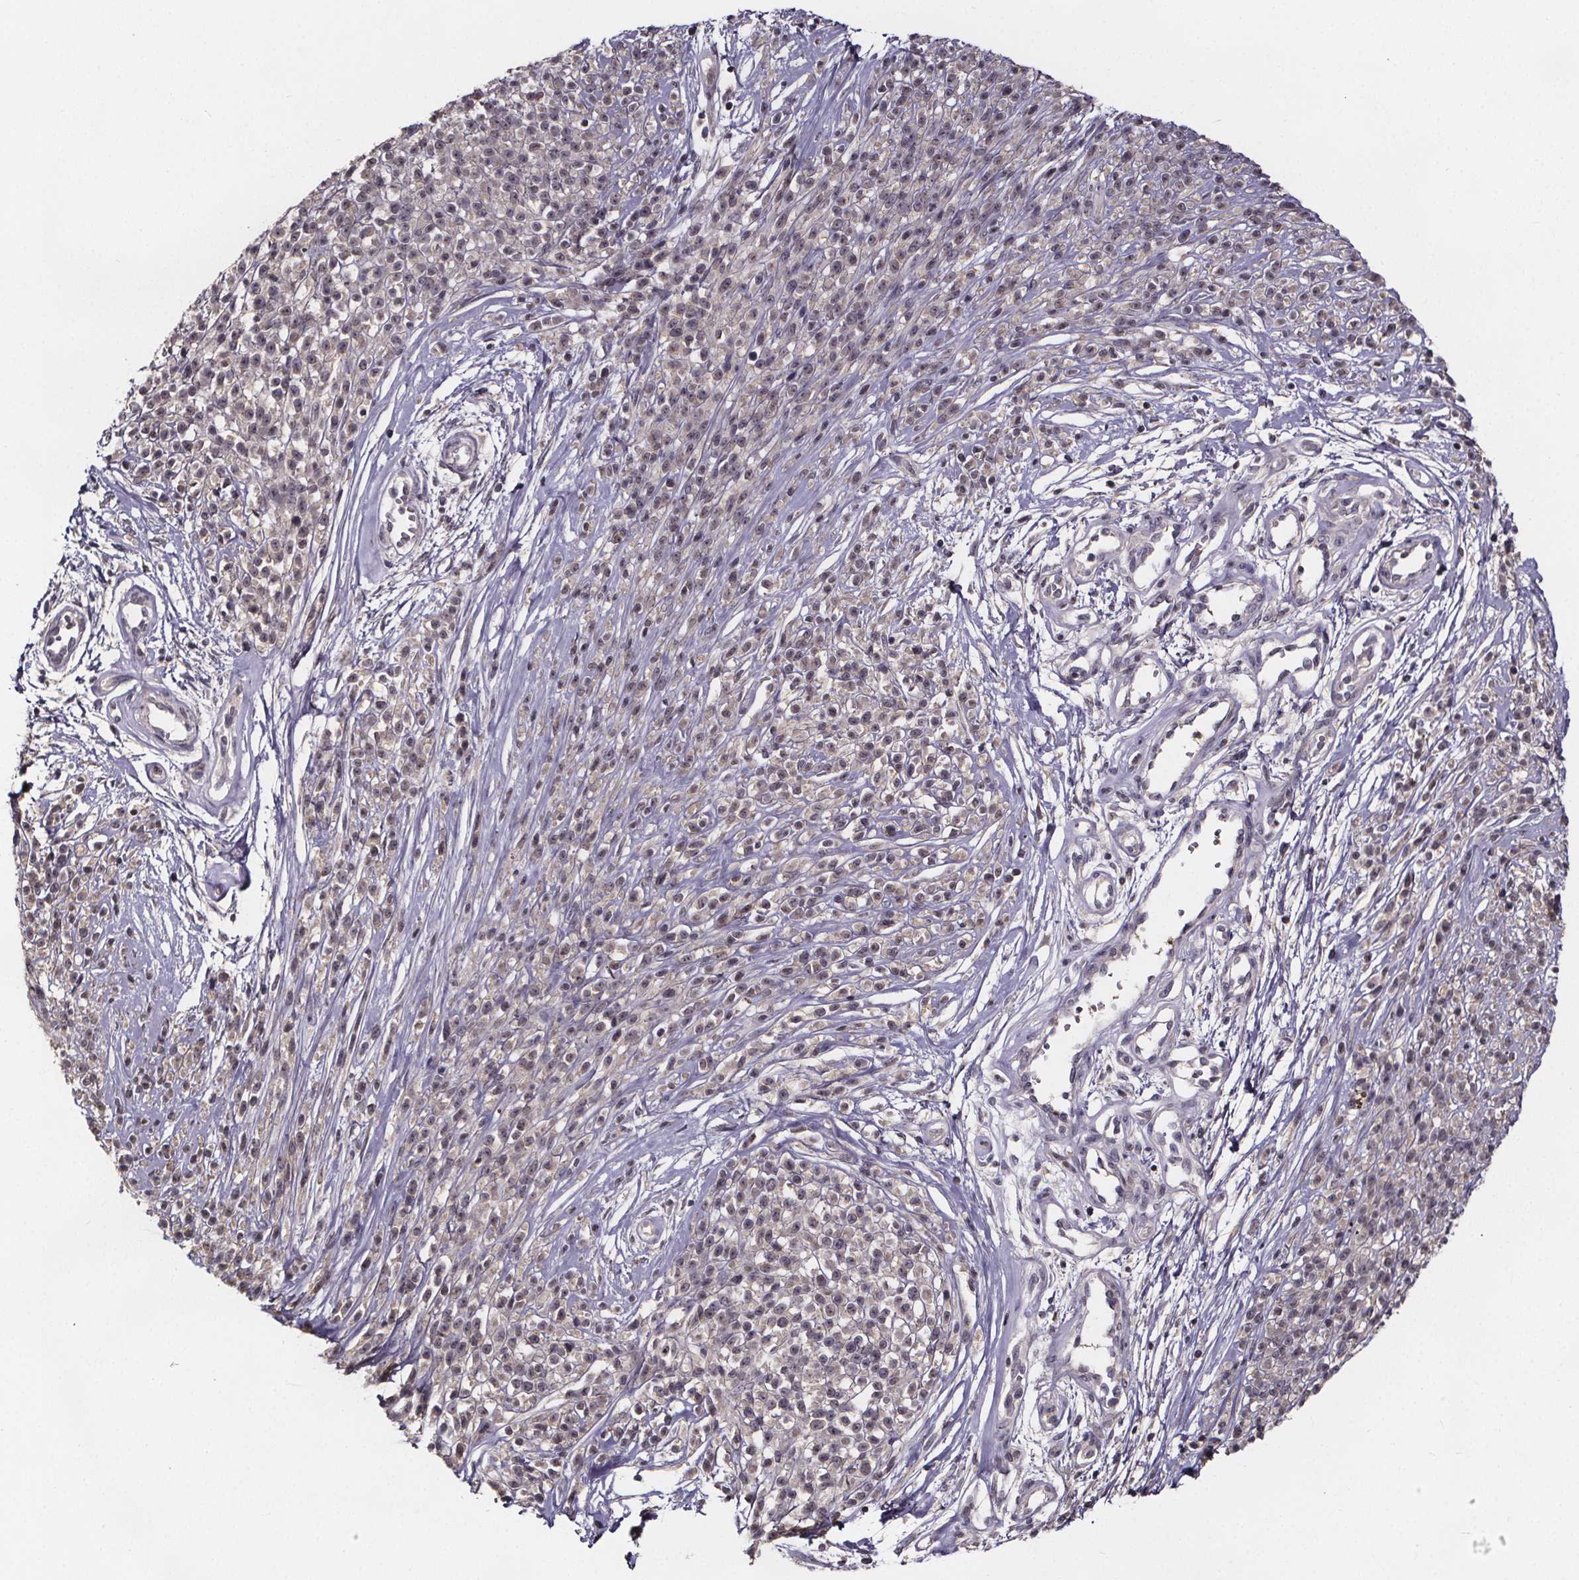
{"staining": {"intensity": "weak", "quantity": "<25%", "location": "nuclear"}, "tissue": "melanoma", "cell_type": "Tumor cells", "image_type": "cancer", "snomed": [{"axis": "morphology", "description": "Malignant melanoma, NOS"}, {"axis": "topography", "description": "Skin"}, {"axis": "topography", "description": "Skin of trunk"}], "caption": "Immunohistochemical staining of malignant melanoma displays no significant expression in tumor cells.", "gene": "SMIM1", "patient": {"sex": "male", "age": 74}}